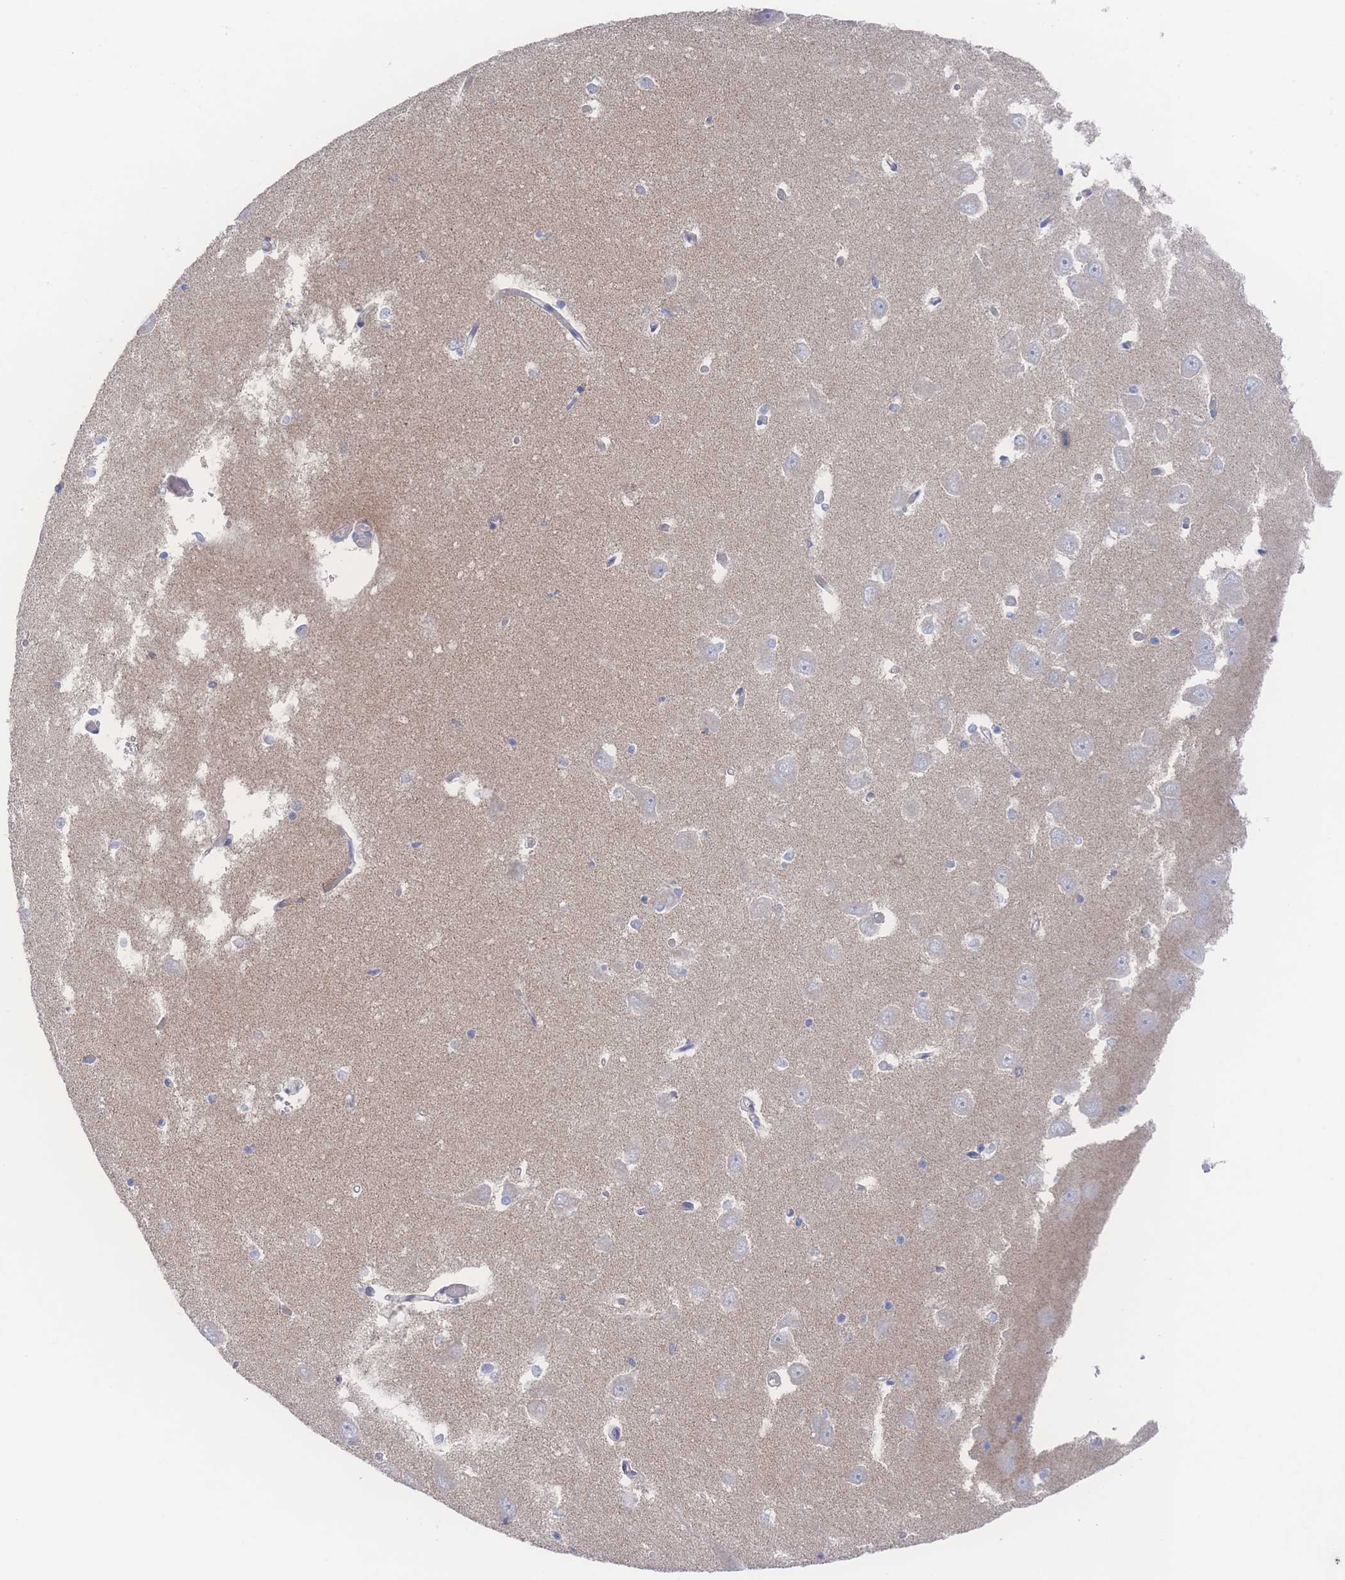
{"staining": {"intensity": "weak", "quantity": "<25%", "location": "cytoplasmic/membranous"}, "tissue": "hippocampus", "cell_type": "Glial cells", "image_type": "normal", "snomed": [{"axis": "morphology", "description": "Normal tissue, NOS"}, {"axis": "topography", "description": "Hippocampus"}], "caption": "Immunohistochemistry micrograph of normal human hippocampus stained for a protein (brown), which exhibits no expression in glial cells.", "gene": "SNPH", "patient": {"sex": "male", "age": 70}}